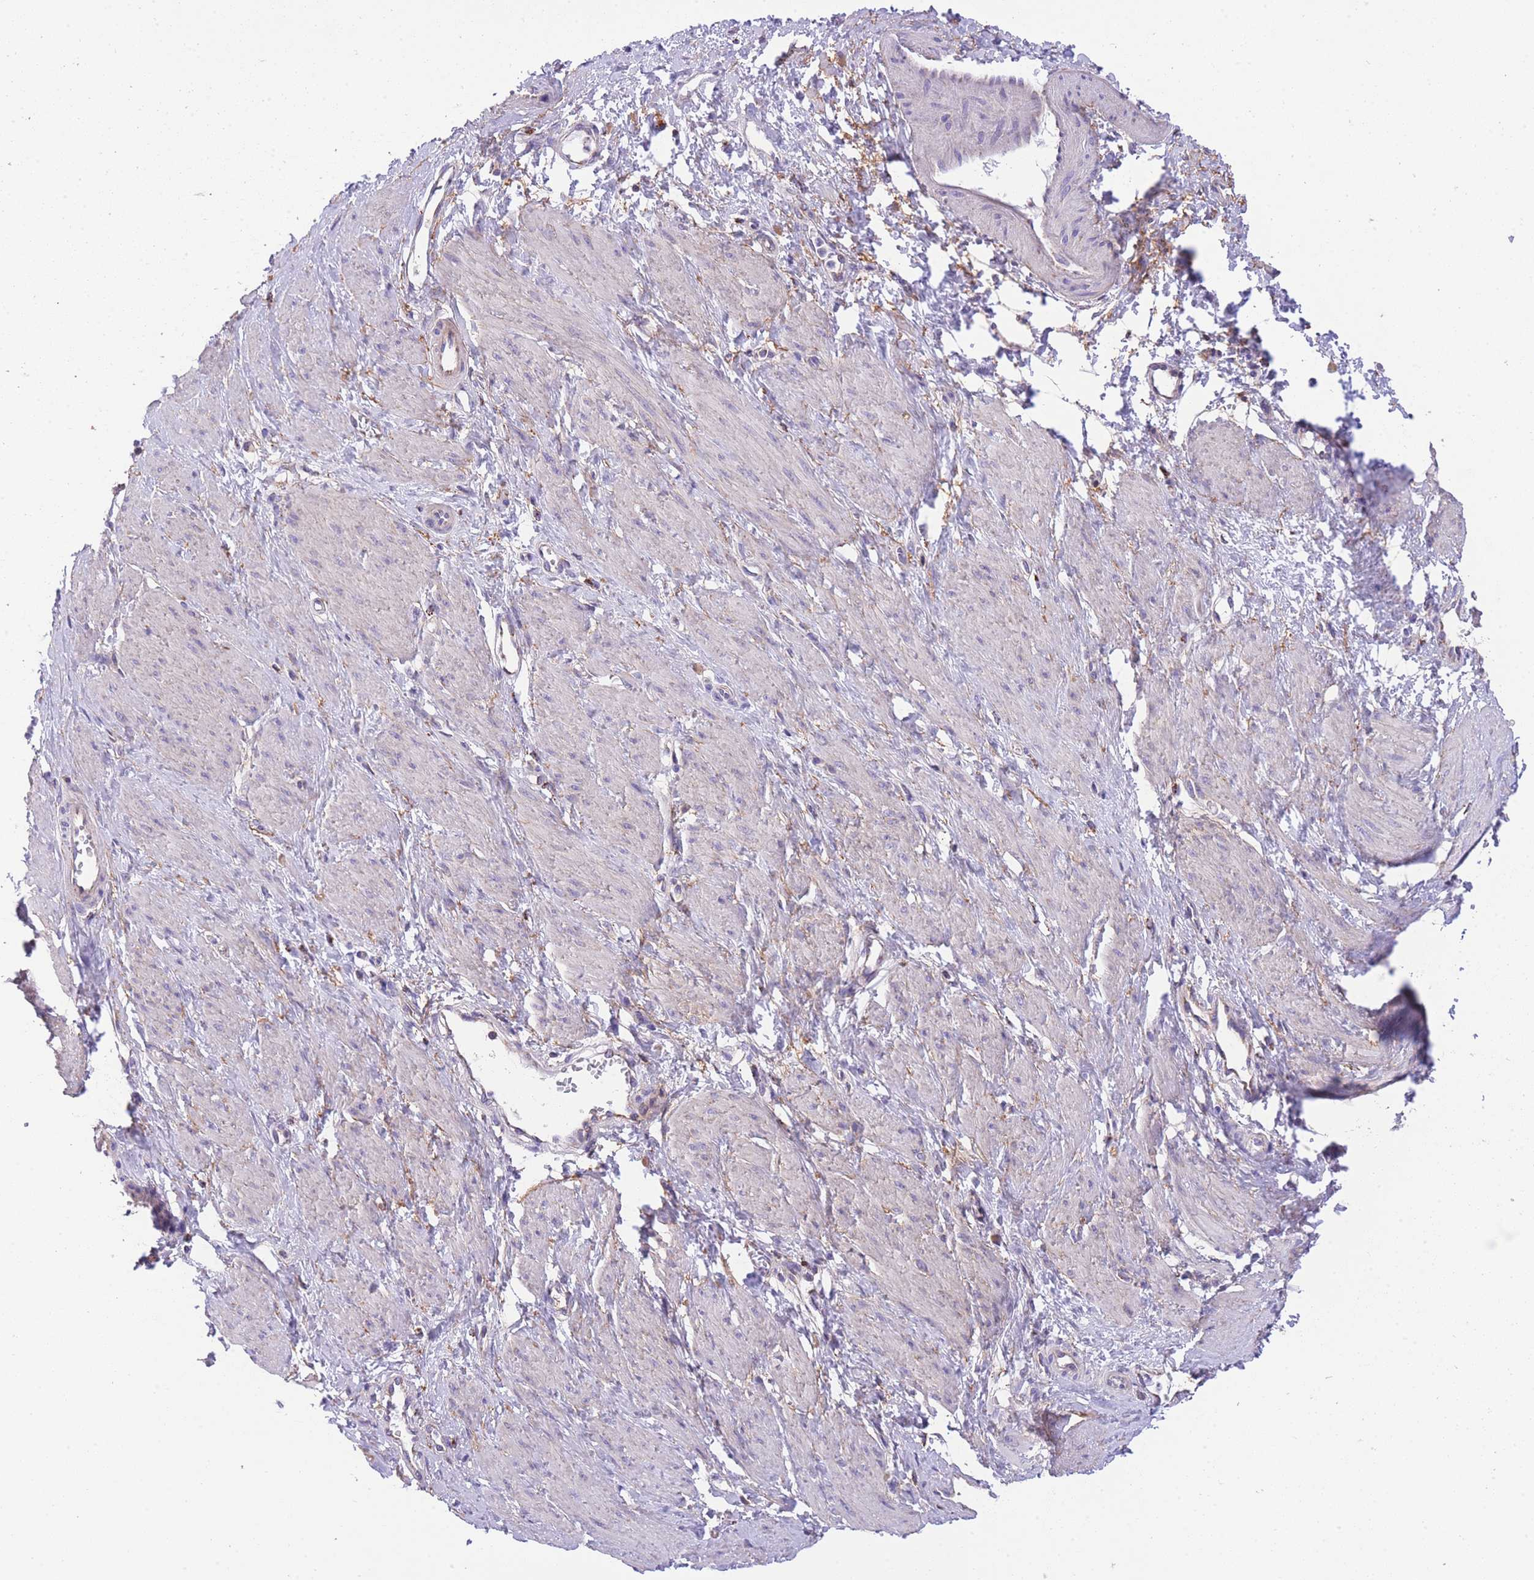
{"staining": {"intensity": "negative", "quantity": "none", "location": "none"}, "tissue": "smooth muscle", "cell_type": "Smooth muscle cells", "image_type": "normal", "snomed": [{"axis": "morphology", "description": "Normal tissue, NOS"}, {"axis": "topography", "description": "Smooth muscle"}, {"axis": "topography", "description": "Uterus"}], "caption": "The micrograph shows no significant positivity in smooth muscle cells of smooth muscle.", "gene": "ST3GAL3", "patient": {"sex": "female", "age": 39}}